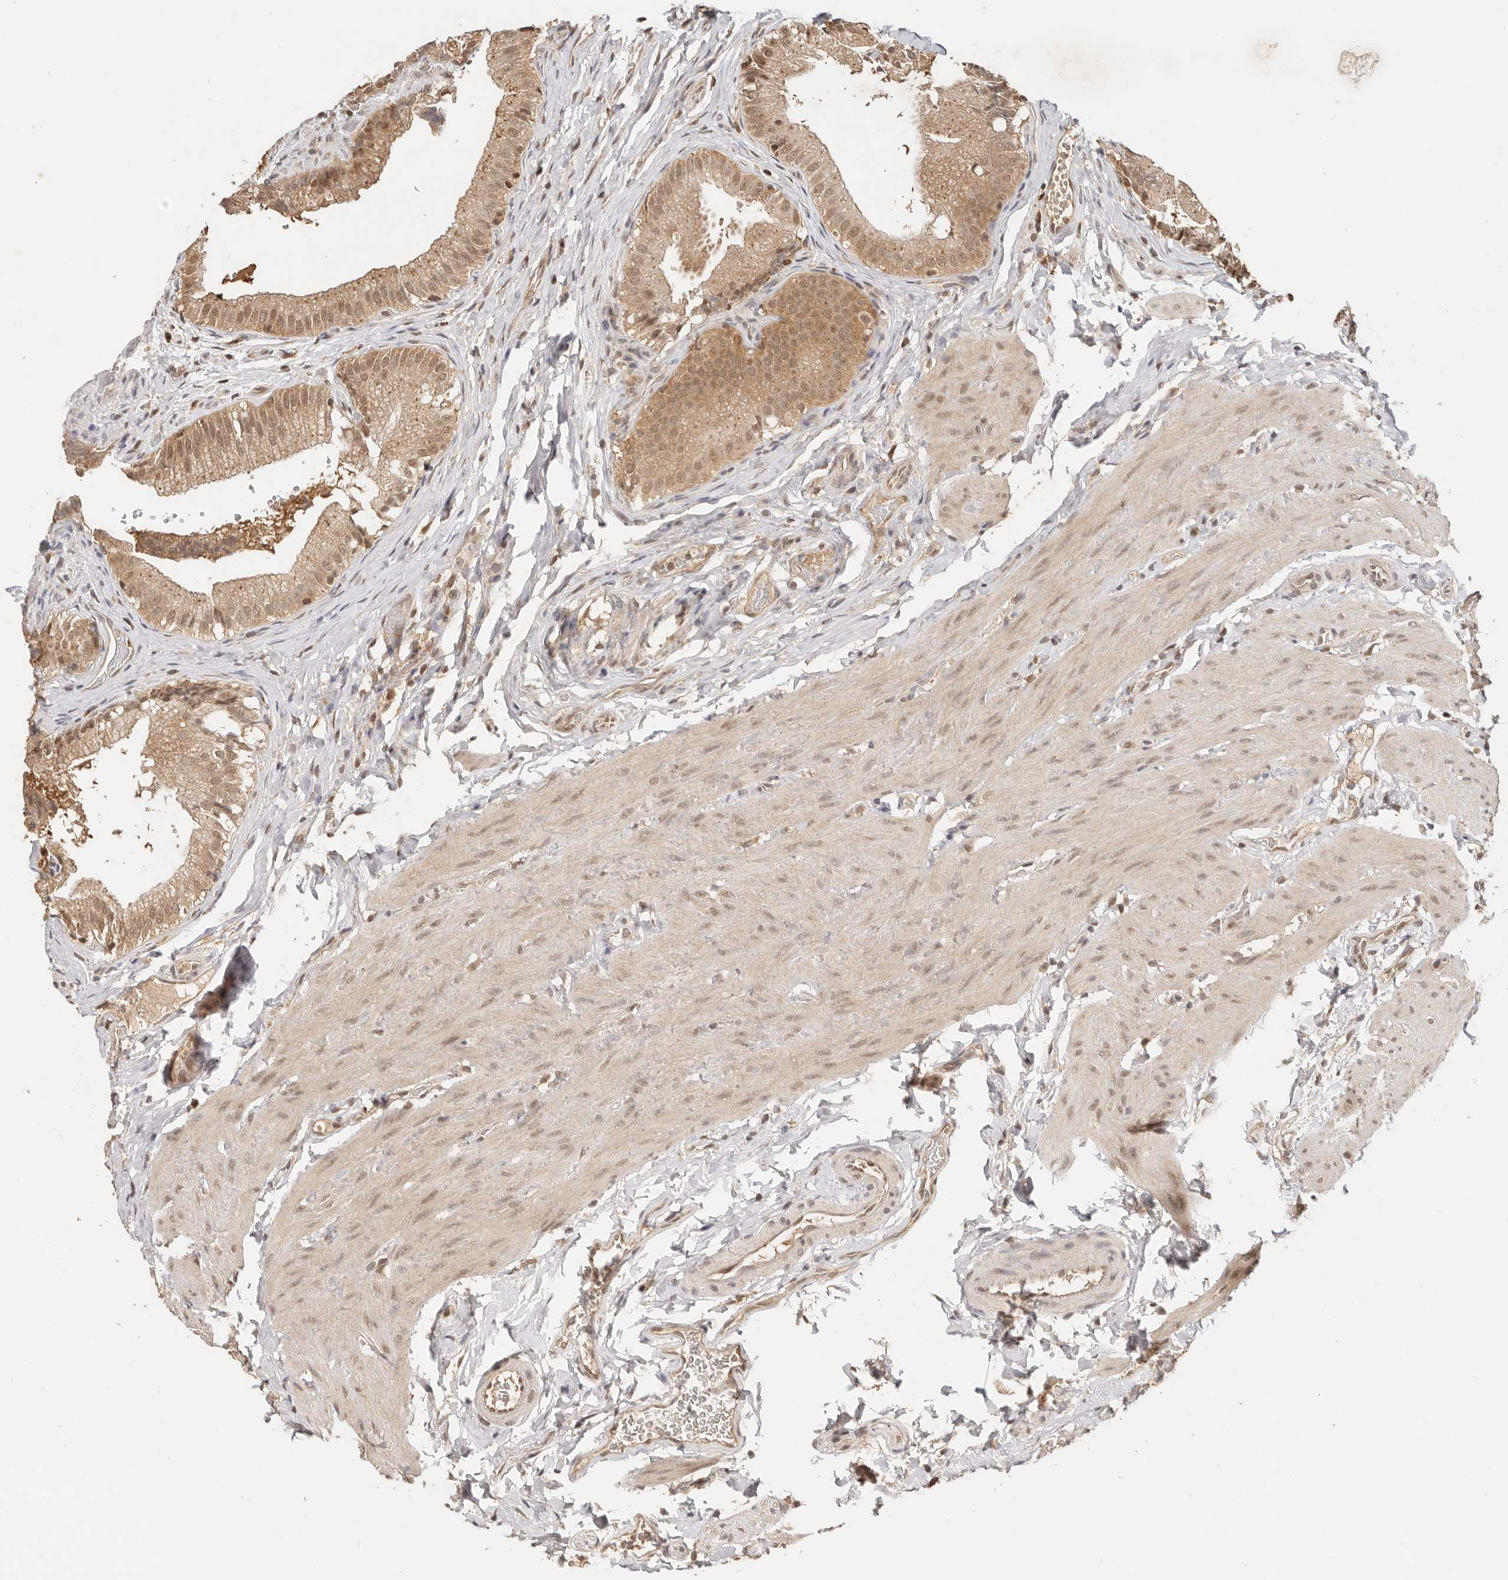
{"staining": {"intensity": "moderate", "quantity": ">75%", "location": "cytoplasmic/membranous,nuclear"}, "tissue": "gallbladder", "cell_type": "Glandular cells", "image_type": "normal", "snomed": [{"axis": "morphology", "description": "Normal tissue, NOS"}, {"axis": "topography", "description": "Gallbladder"}], "caption": "Brown immunohistochemical staining in benign gallbladder shows moderate cytoplasmic/membranous,nuclear expression in about >75% of glandular cells.", "gene": "PSMA5", "patient": {"sex": "female", "age": 30}}